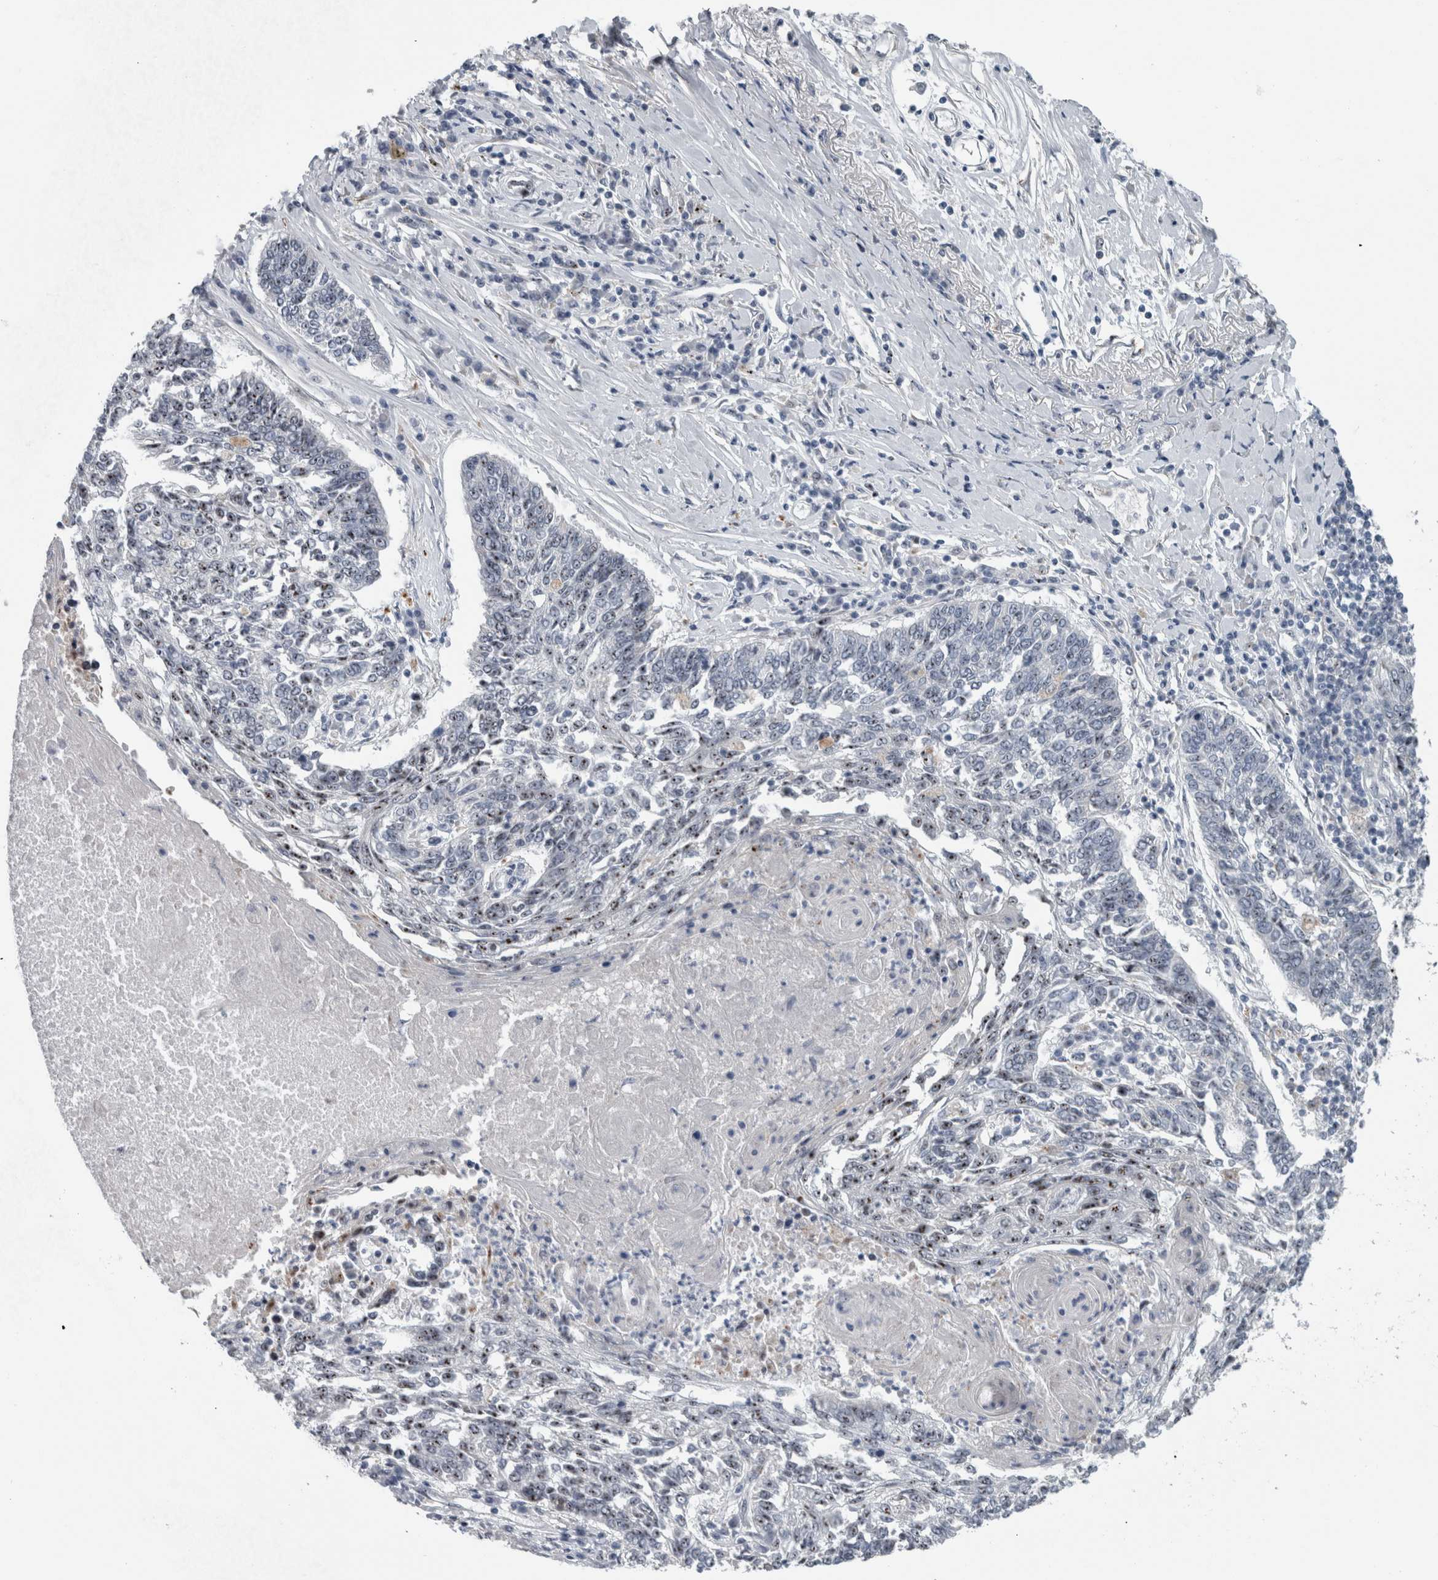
{"staining": {"intensity": "weak", "quantity": "25%-75%", "location": "nuclear"}, "tissue": "lung cancer", "cell_type": "Tumor cells", "image_type": "cancer", "snomed": [{"axis": "morphology", "description": "Normal tissue, NOS"}, {"axis": "morphology", "description": "Squamous cell carcinoma, NOS"}, {"axis": "topography", "description": "Cartilage tissue"}, {"axis": "topography", "description": "Bronchus"}, {"axis": "topography", "description": "Lung"}], "caption": "Human squamous cell carcinoma (lung) stained for a protein (brown) exhibits weak nuclear positive expression in approximately 25%-75% of tumor cells.", "gene": "UTP6", "patient": {"sex": "female", "age": 49}}